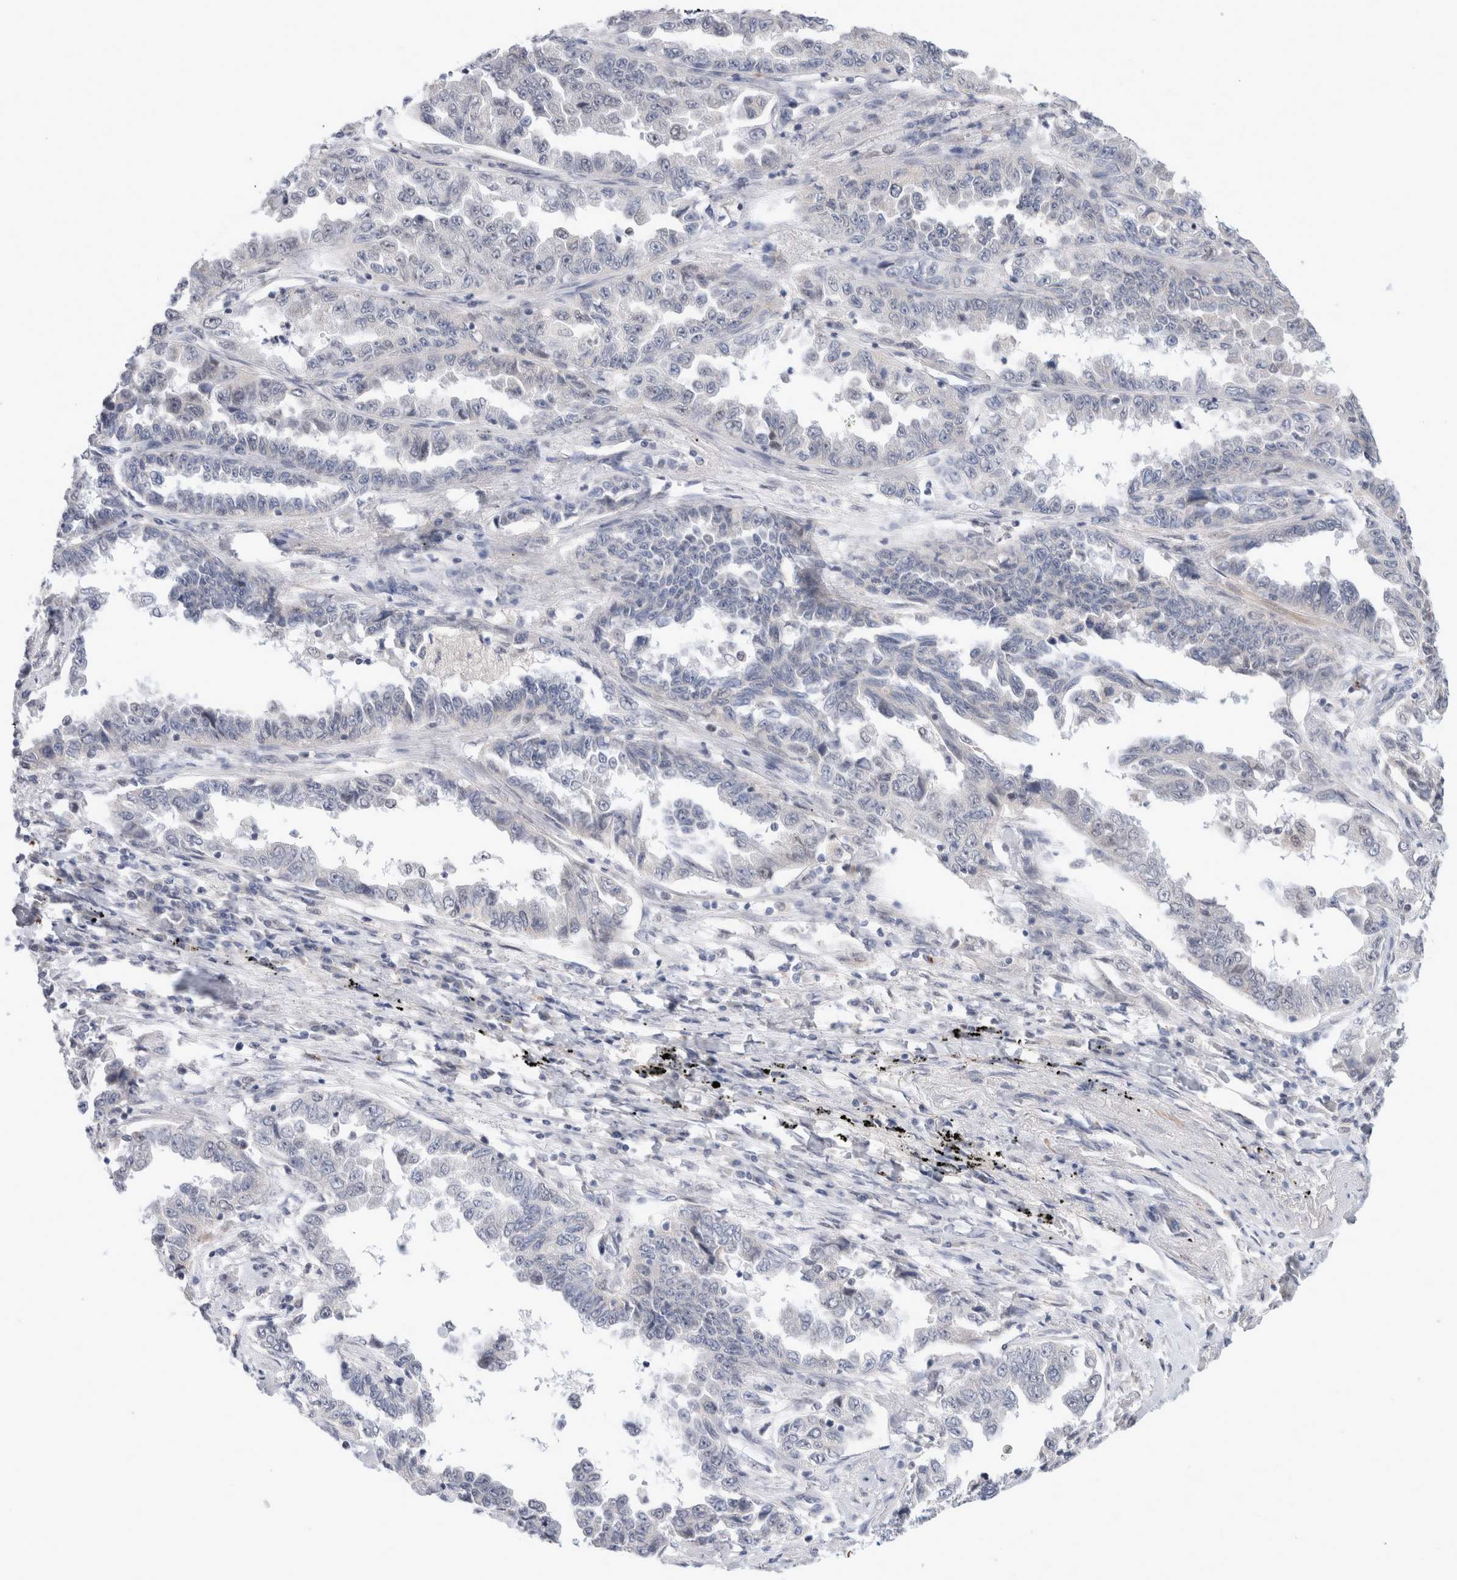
{"staining": {"intensity": "negative", "quantity": "none", "location": "none"}, "tissue": "lung cancer", "cell_type": "Tumor cells", "image_type": "cancer", "snomed": [{"axis": "morphology", "description": "Adenocarcinoma, NOS"}, {"axis": "topography", "description": "Lung"}], "caption": "High magnification brightfield microscopy of lung adenocarcinoma stained with DAB (brown) and counterstained with hematoxylin (blue): tumor cells show no significant staining.", "gene": "KNL1", "patient": {"sex": "female", "age": 51}}